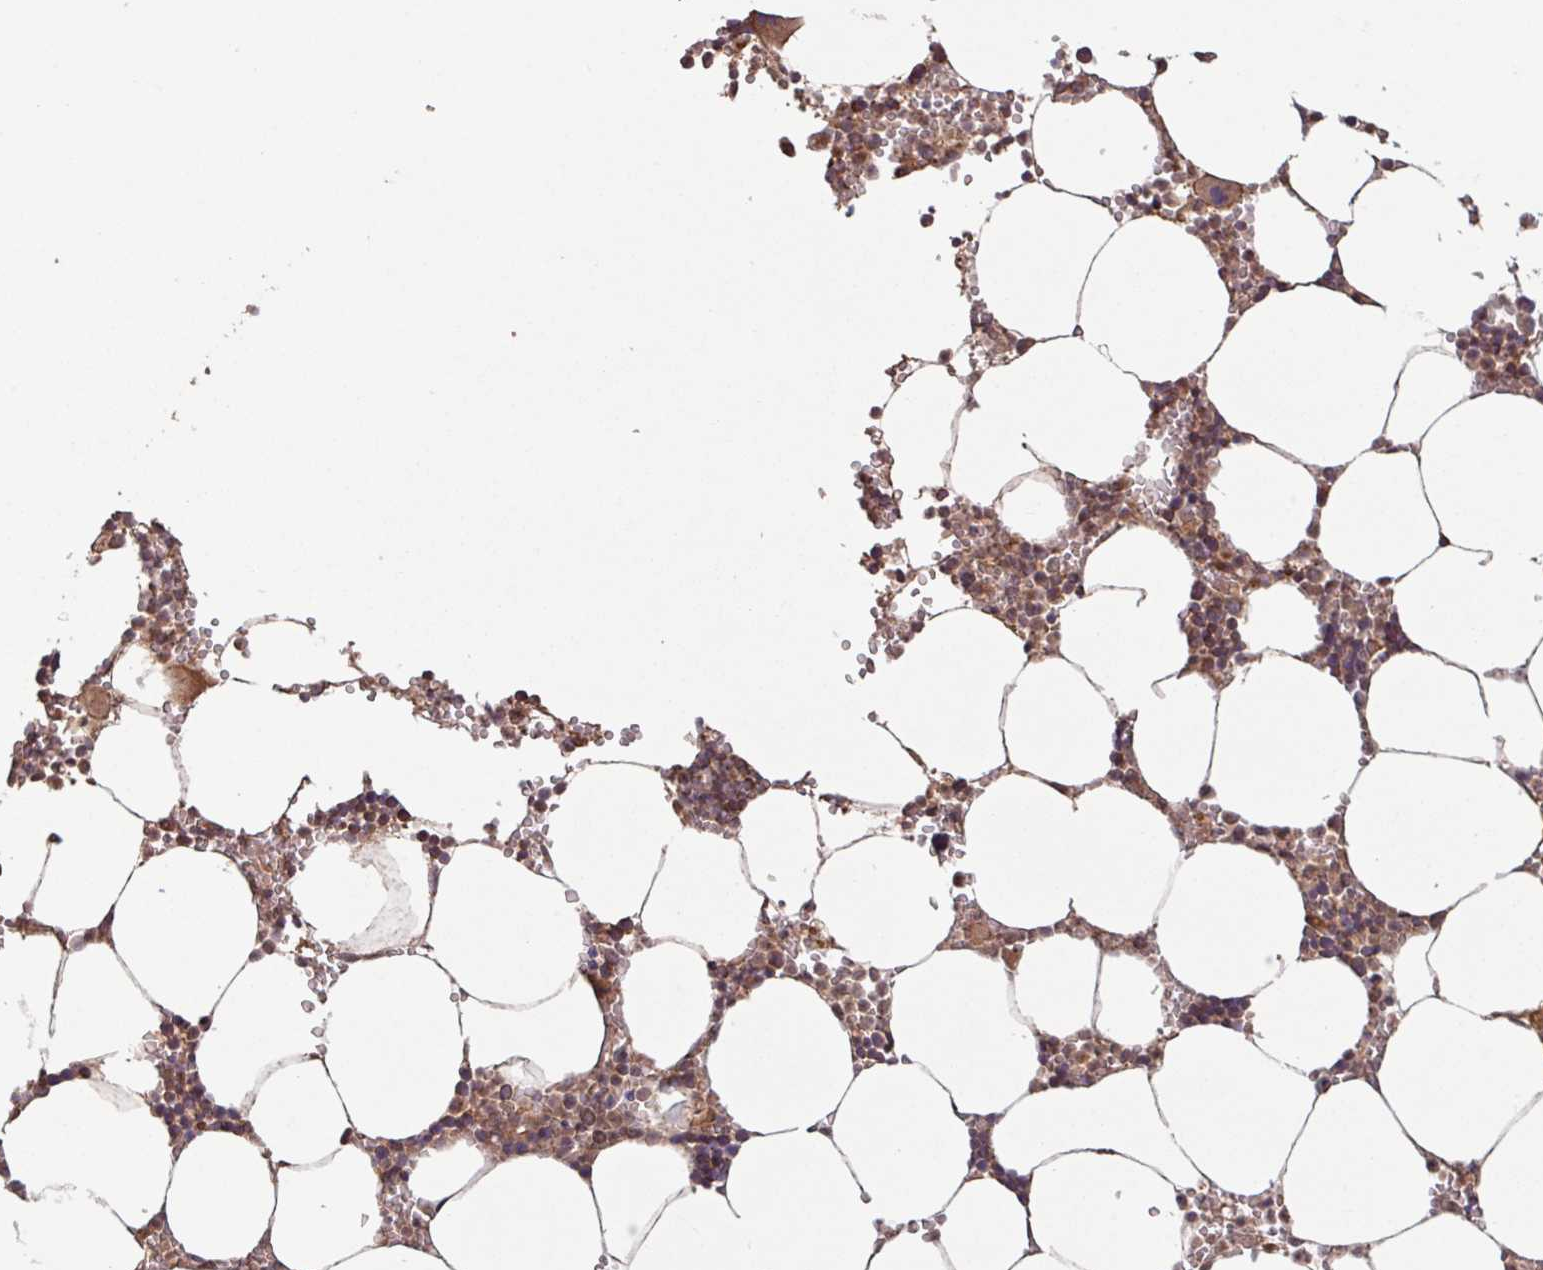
{"staining": {"intensity": "weak", "quantity": "25%-75%", "location": "cytoplasmic/membranous"}, "tissue": "bone marrow", "cell_type": "Hematopoietic cells", "image_type": "normal", "snomed": [{"axis": "morphology", "description": "Normal tissue, NOS"}, {"axis": "topography", "description": "Bone marrow"}], "caption": "A brown stain highlights weak cytoplasmic/membranous expression of a protein in hematopoietic cells of normal human bone marrow.", "gene": "TRABD2A", "patient": {"sex": "male", "age": 70}}